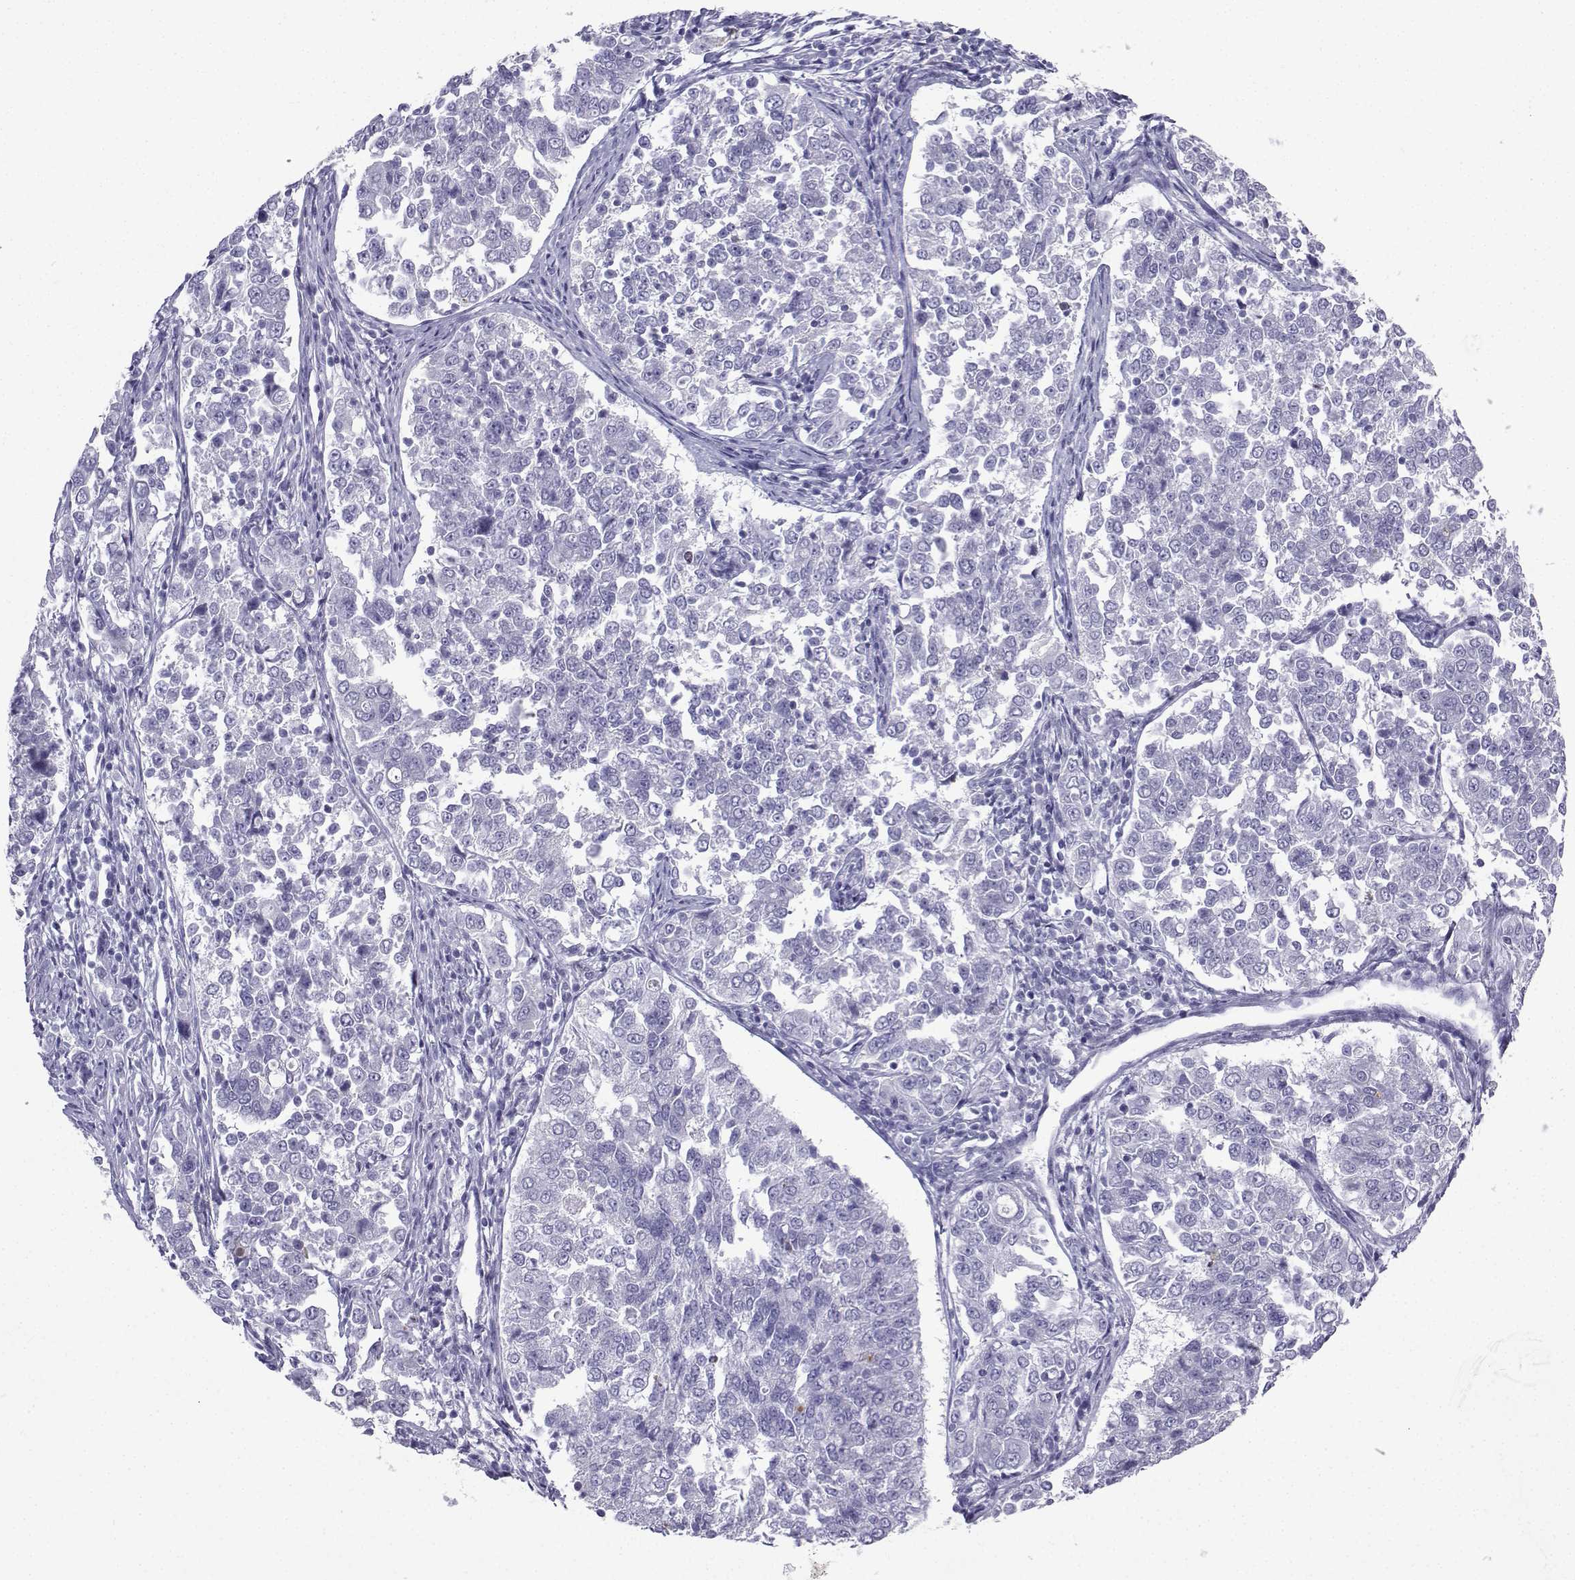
{"staining": {"intensity": "negative", "quantity": "none", "location": "none"}, "tissue": "endometrial cancer", "cell_type": "Tumor cells", "image_type": "cancer", "snomed": [{"axis": "morphology", "description": "Adenocarcinoma, NOS"}, {"axis": "topography", "description": "Endometrium"}], "caption": "Tumor cells are negative for protein expression in human endometrial cancer (adenocarcinoma). Brightfield microscopy of immunohistochemistry (IHC) stained with DAB (brown) and hematoxylin (blue), captured at high magnification.", "gene": "SLC18A2", "patient": {"sex": "female", "age": 43}}